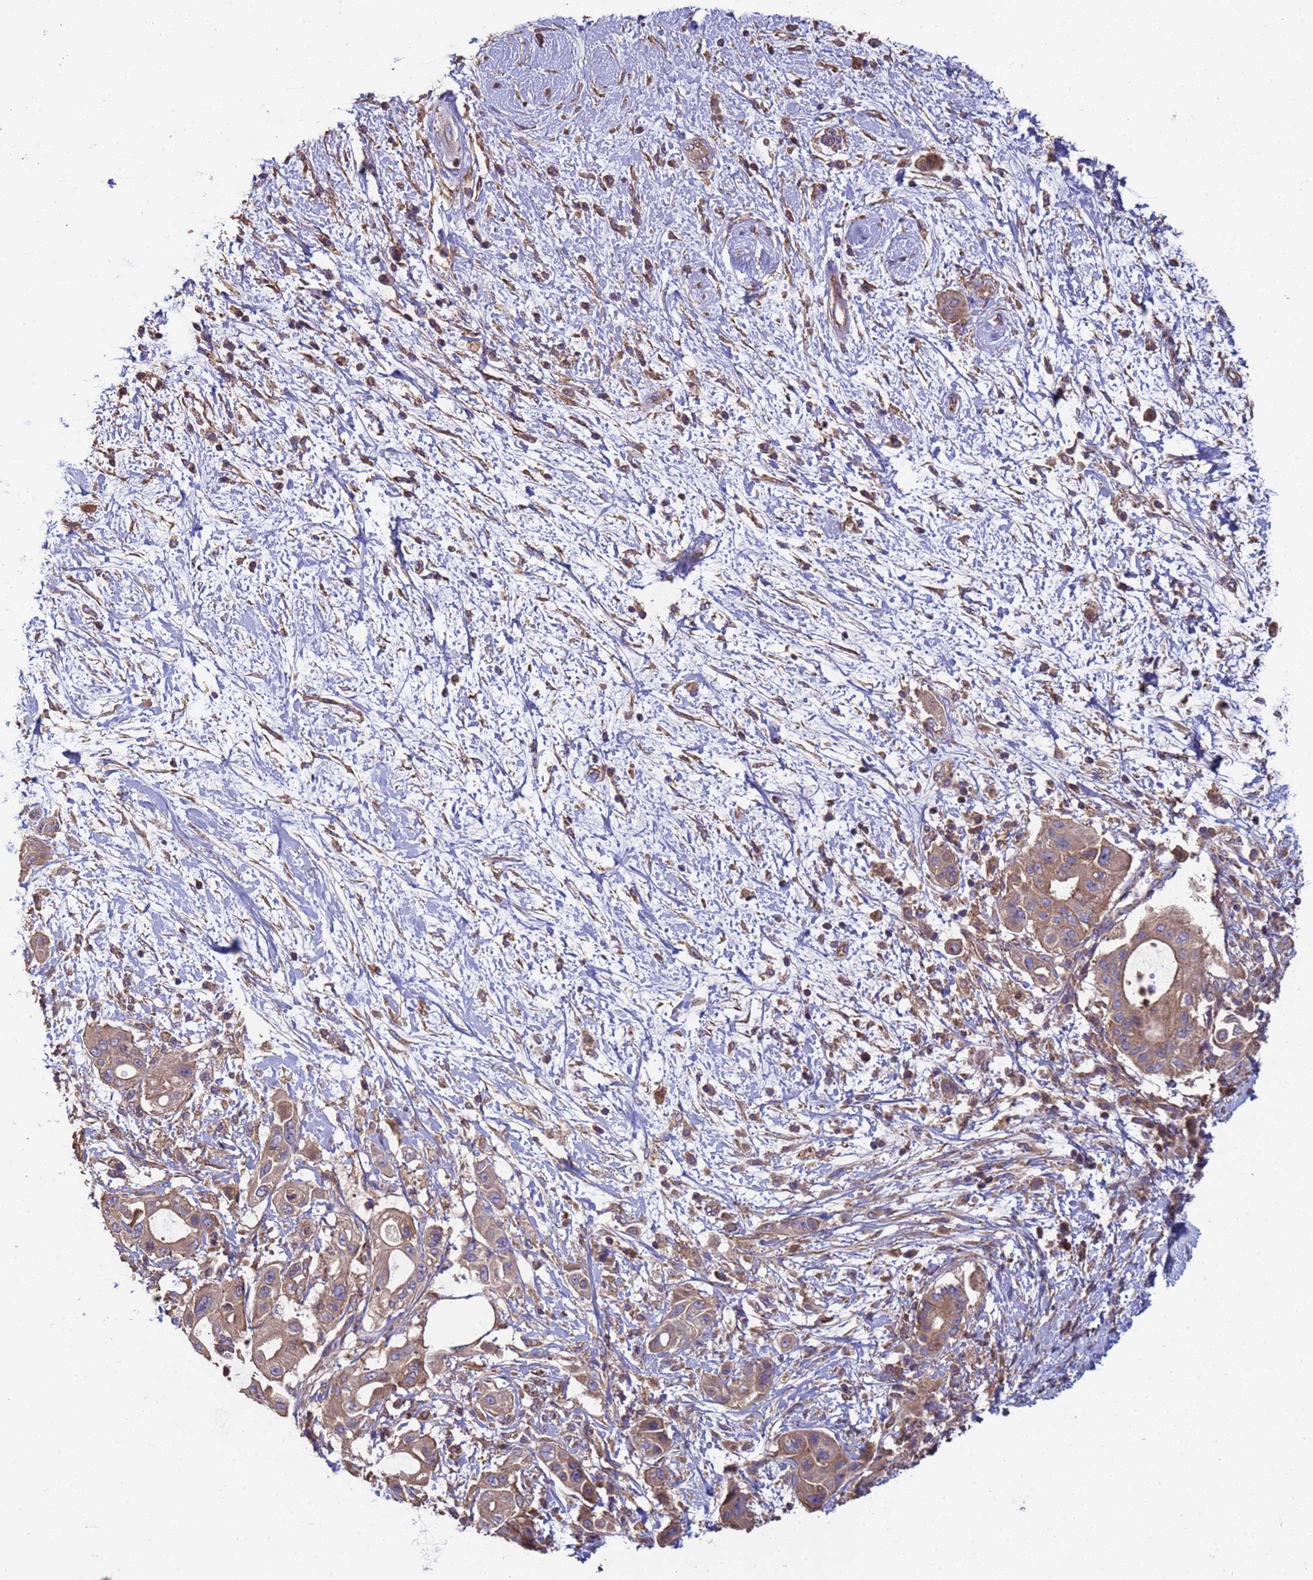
{"staining": {"intensity": "moderate", "quantity": ">75%", "location": "cytoplasmic/membranous"}, "tissue": "pancreatic cancer", "cell_type": "Tumor cells", "image_type": "cancer", "snomed": [{"axis": "morphology", "description": "Adenocarcinoma, NOS"}, {"axis": "topography", "description": "Pancreas"}], "caption": "Pancreatic cancer was stained to show a protein in brown. There is medium levels of moderate cytoplasmic/membranous positivity in approximately >75% of tumor cells.", "gene": "EEF1AKMT1", "patient": {"sex": "male", "age": 68}}